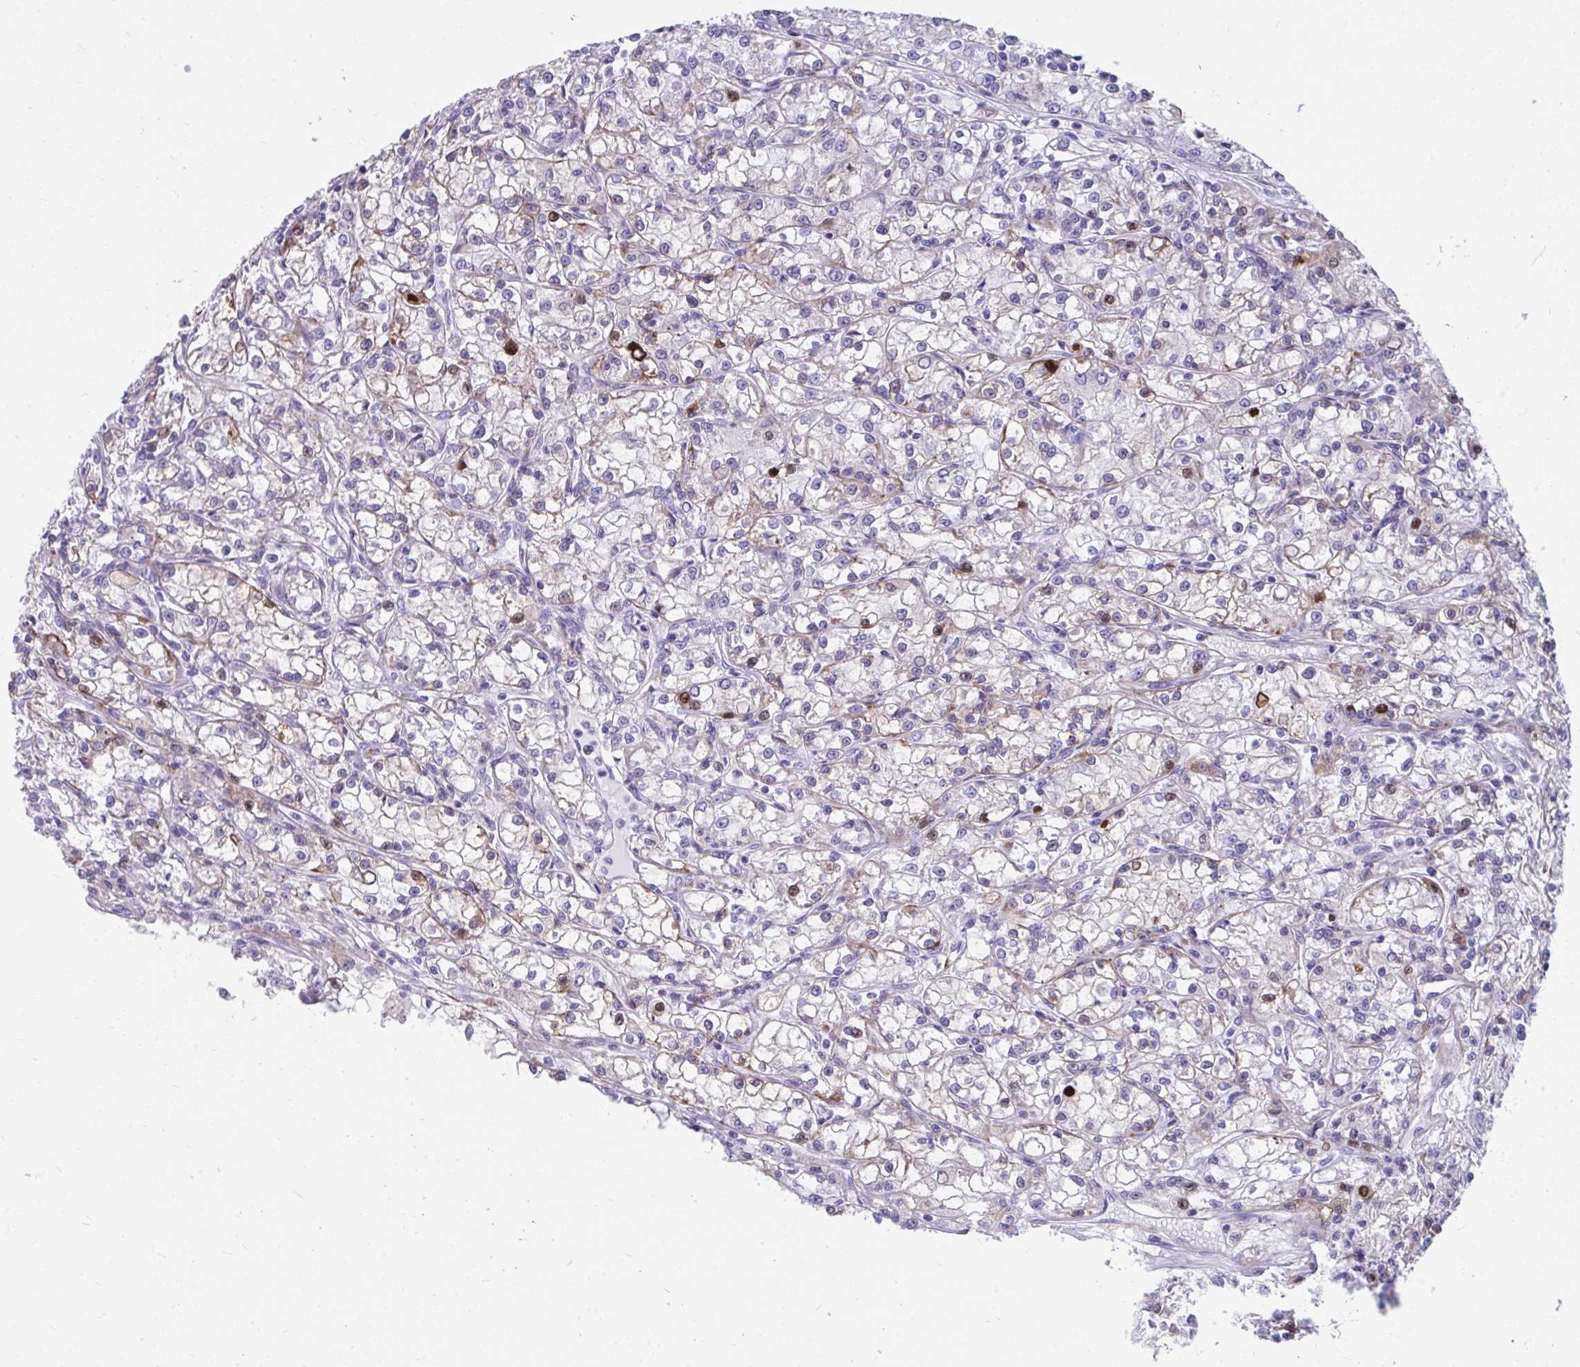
{"staining": {"intensity": "moderate", "quantity": "<25%", "location": "cytoplasmic/membranous,nuclear"}, "tissue": "renal cancer", "cell_type": "Tumor cells", "image_type": "cancer", "snomed": [{"axis": "morphology", "description": "Adenocarcinoma, NOS"}, {"axis": "topography", "description": "Kidney"}], "caption": "Human renal cancer (adenocarcinoma) stained for a protein (brown) displays moderate cytoplasmic/membranous and nuclear positive positivity in approximately <25% of tumor cells.", "gene": "ISL1", "patient": {"sex": "female", "age": 59}}